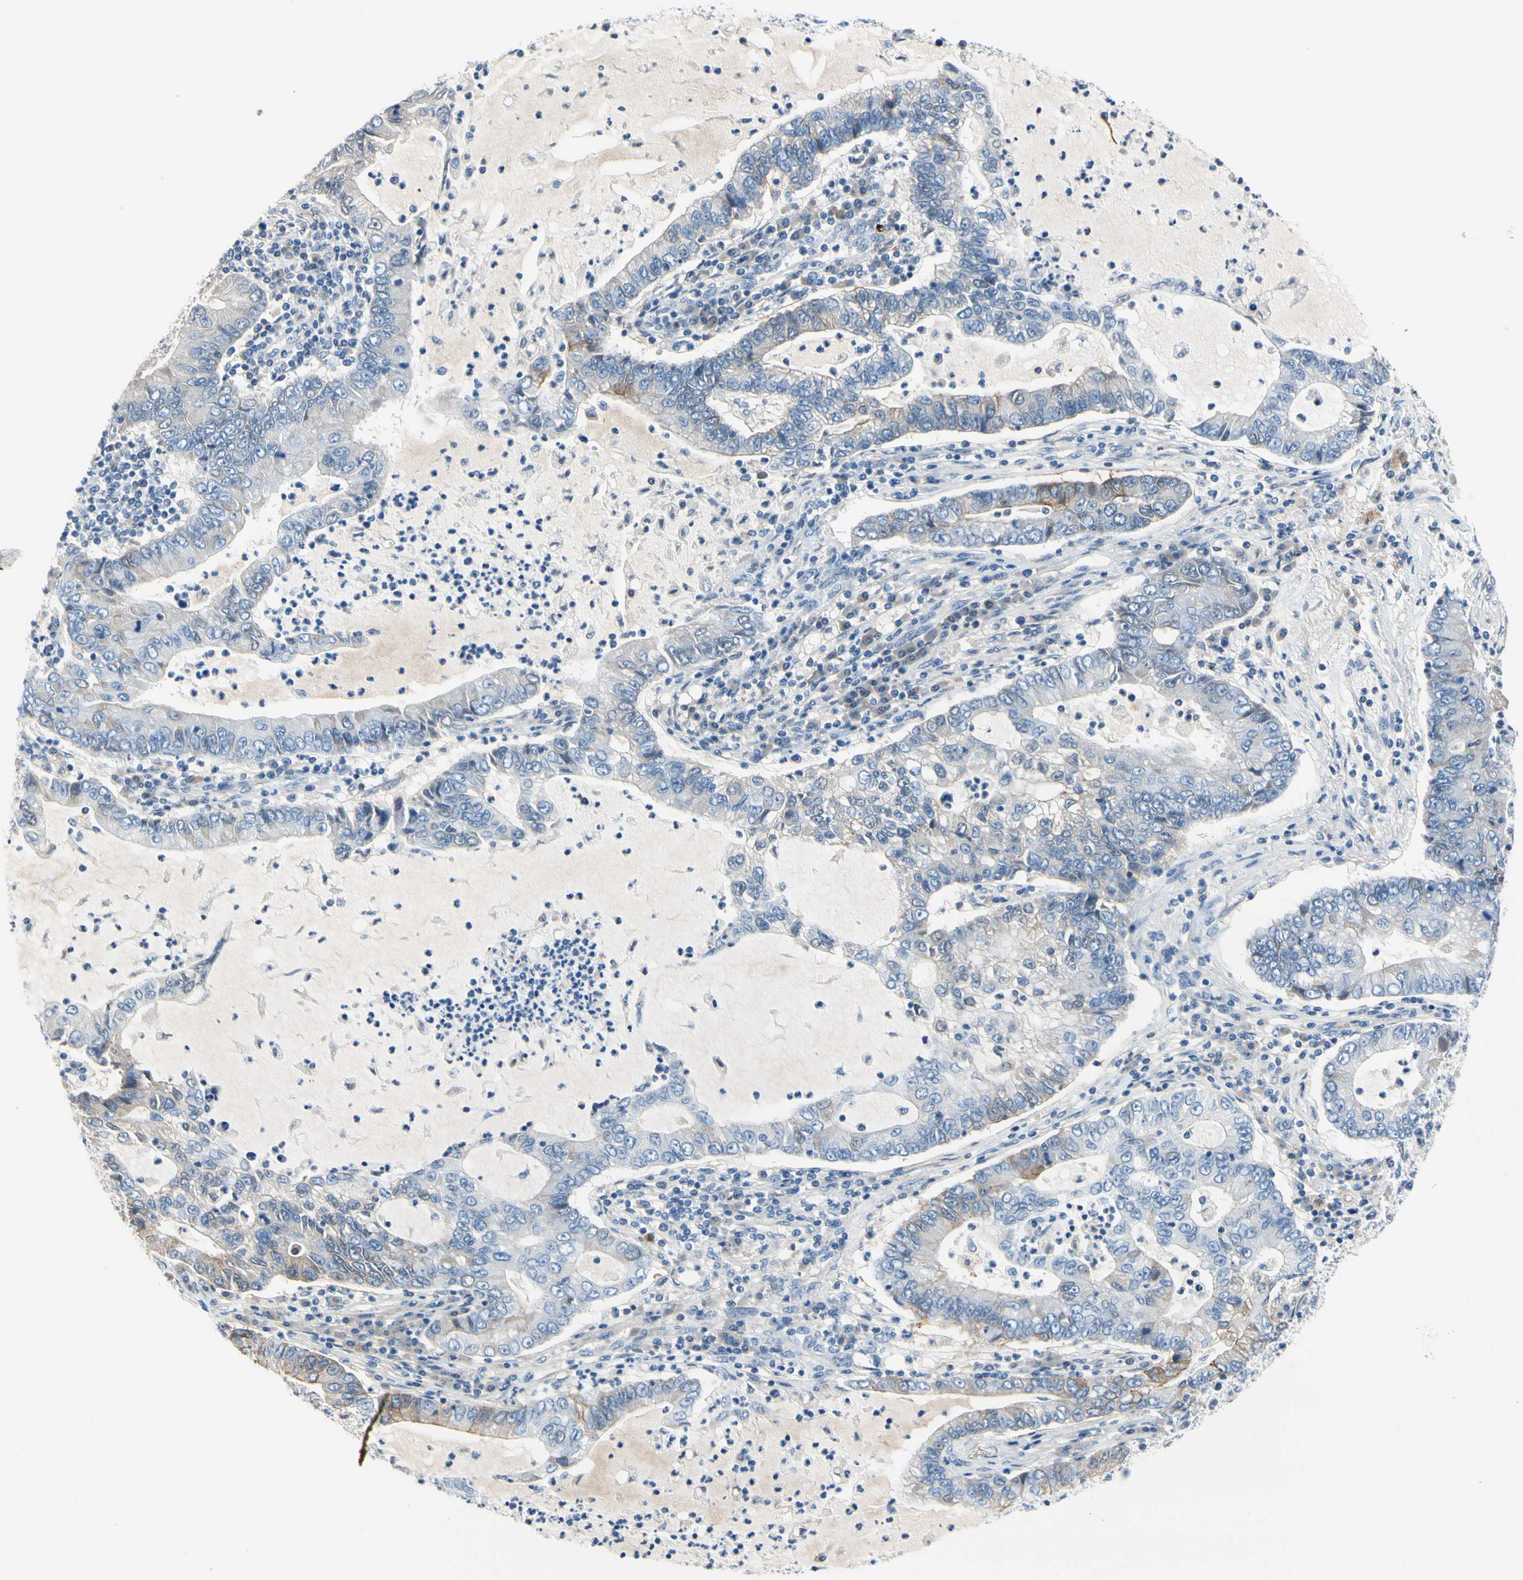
{"staining": {"intensity": "weak", "quantity": "<25%", "location": "cytoplasmic/membranous"}, "tissue": "lung cancer", "cell_type": "Tumor cells", "image_type": "cancer", "snomed": [{"axis": "morphology", "description": "Adenocarcinoma, NOS"}, {"axis": "topography", "description": "Lung"}], "caption": "IHC of human lung adenocarcinoma reveals no staining in tumor cells.", "gene": "CA14", "patient": {"sex": "female", "age": 51}}